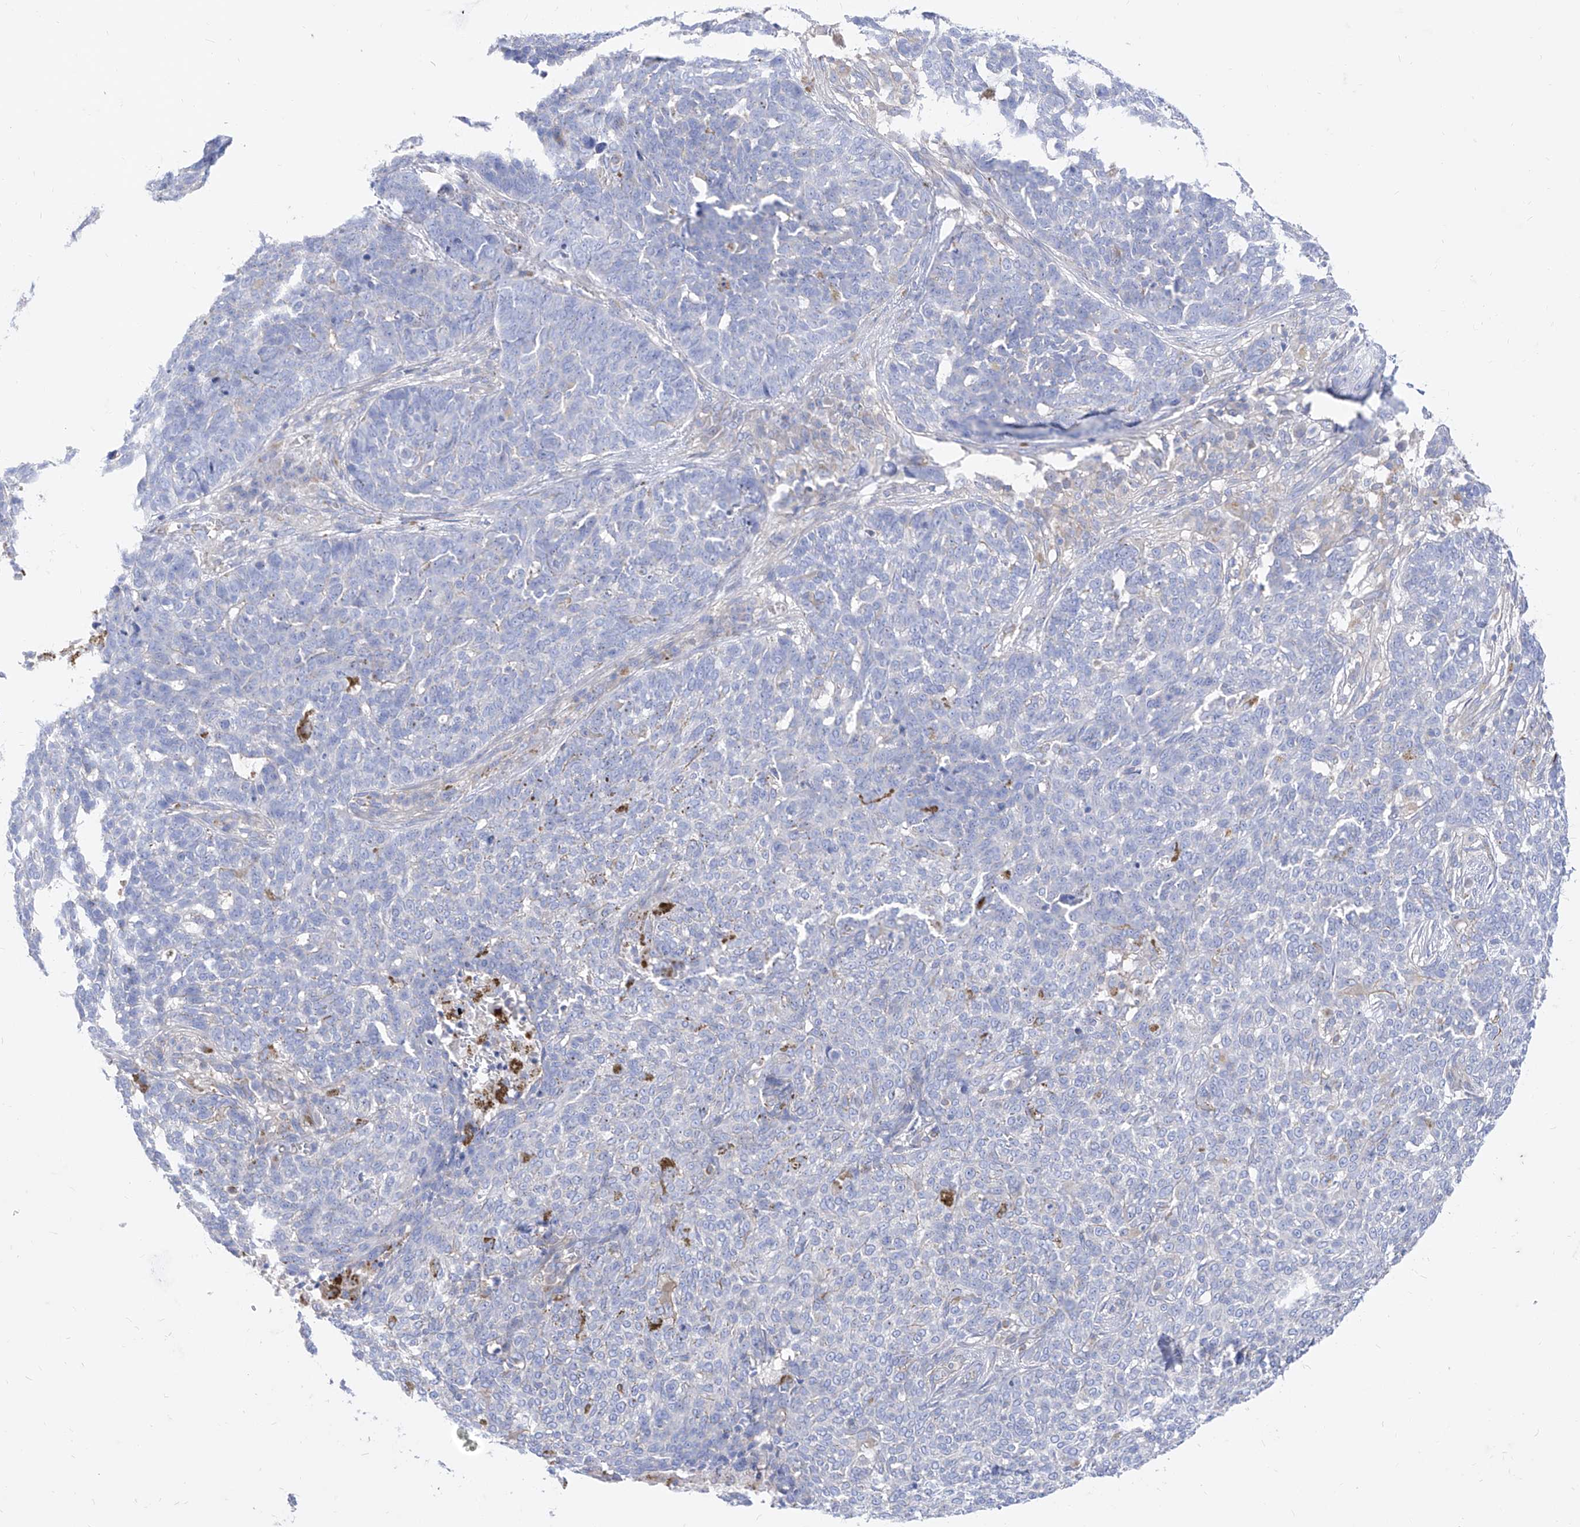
{"staining": {"intensity": "negative", "quantity": "none", "location": "none"}, "tissue": "skin cancer", "cell_type": "Tumor cells", "image_type": "cancer", "snomed": [{"axis": "morphology", "description": "Basal cell carcinoma"}, {"axis": "topography", "description": "Skin"}], "caption": "Immunohistochemical staining of skin cancer displays no significant positivity in tumor cells.", "gene": "C1orf74", "patient": {"sex": "male", "age": 85}}